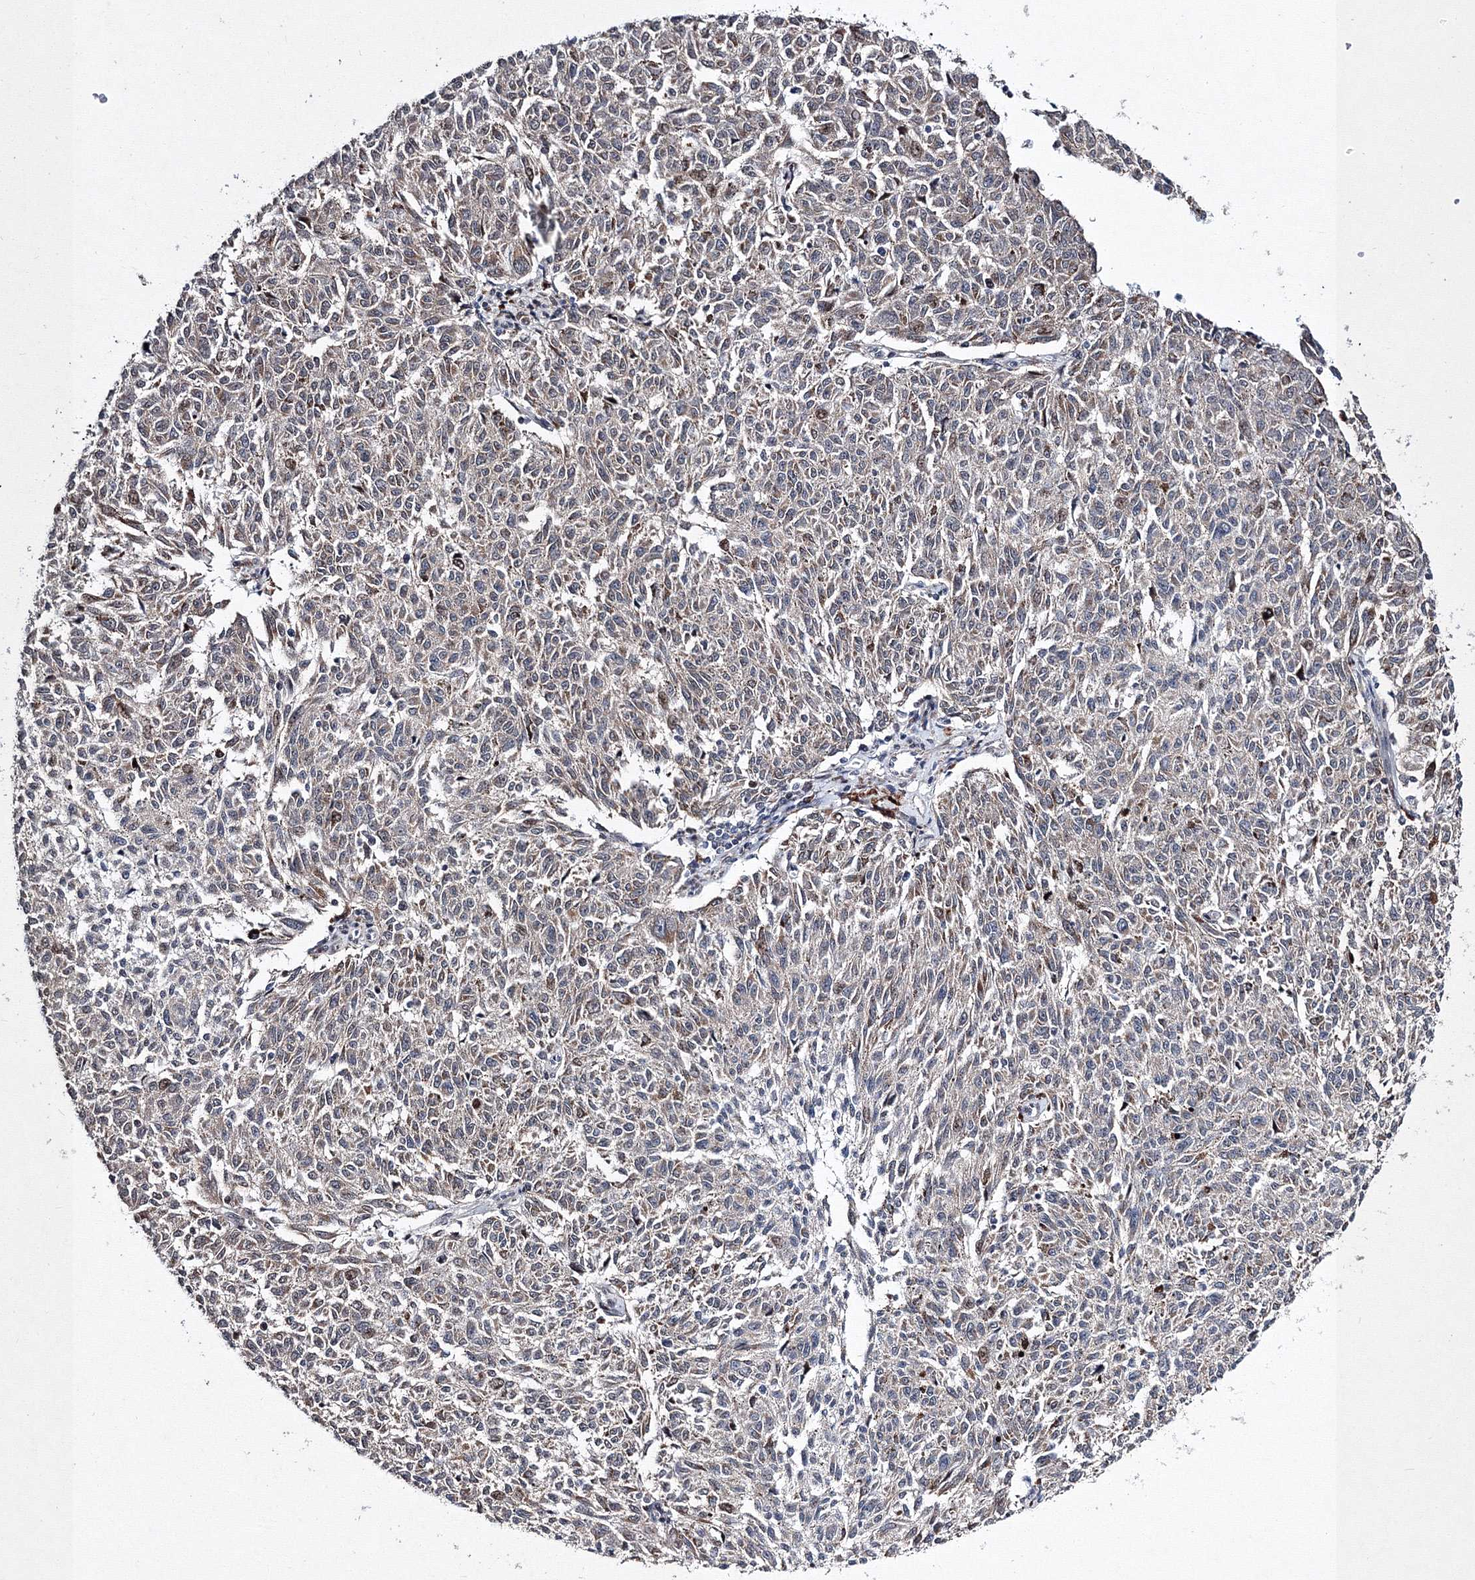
{"staining": {"intensity": "moderate", "quantity": "<25%", "location": "nuclear"}, "tissue": "melanoma", "cell_type": "Tumor cells", "image_type": "cancer", "snomed": [{"axis": "morphology", "description": "Malignant melanoma, NOS"}, {"axis": "topography", "description": "Skin"}], "caption": "Tumor cells reveal moderate nuclear staining in about <25% of cells in melanoma.", "gene": "GPN1", "patient": {"sex": "female", "age": 72}}